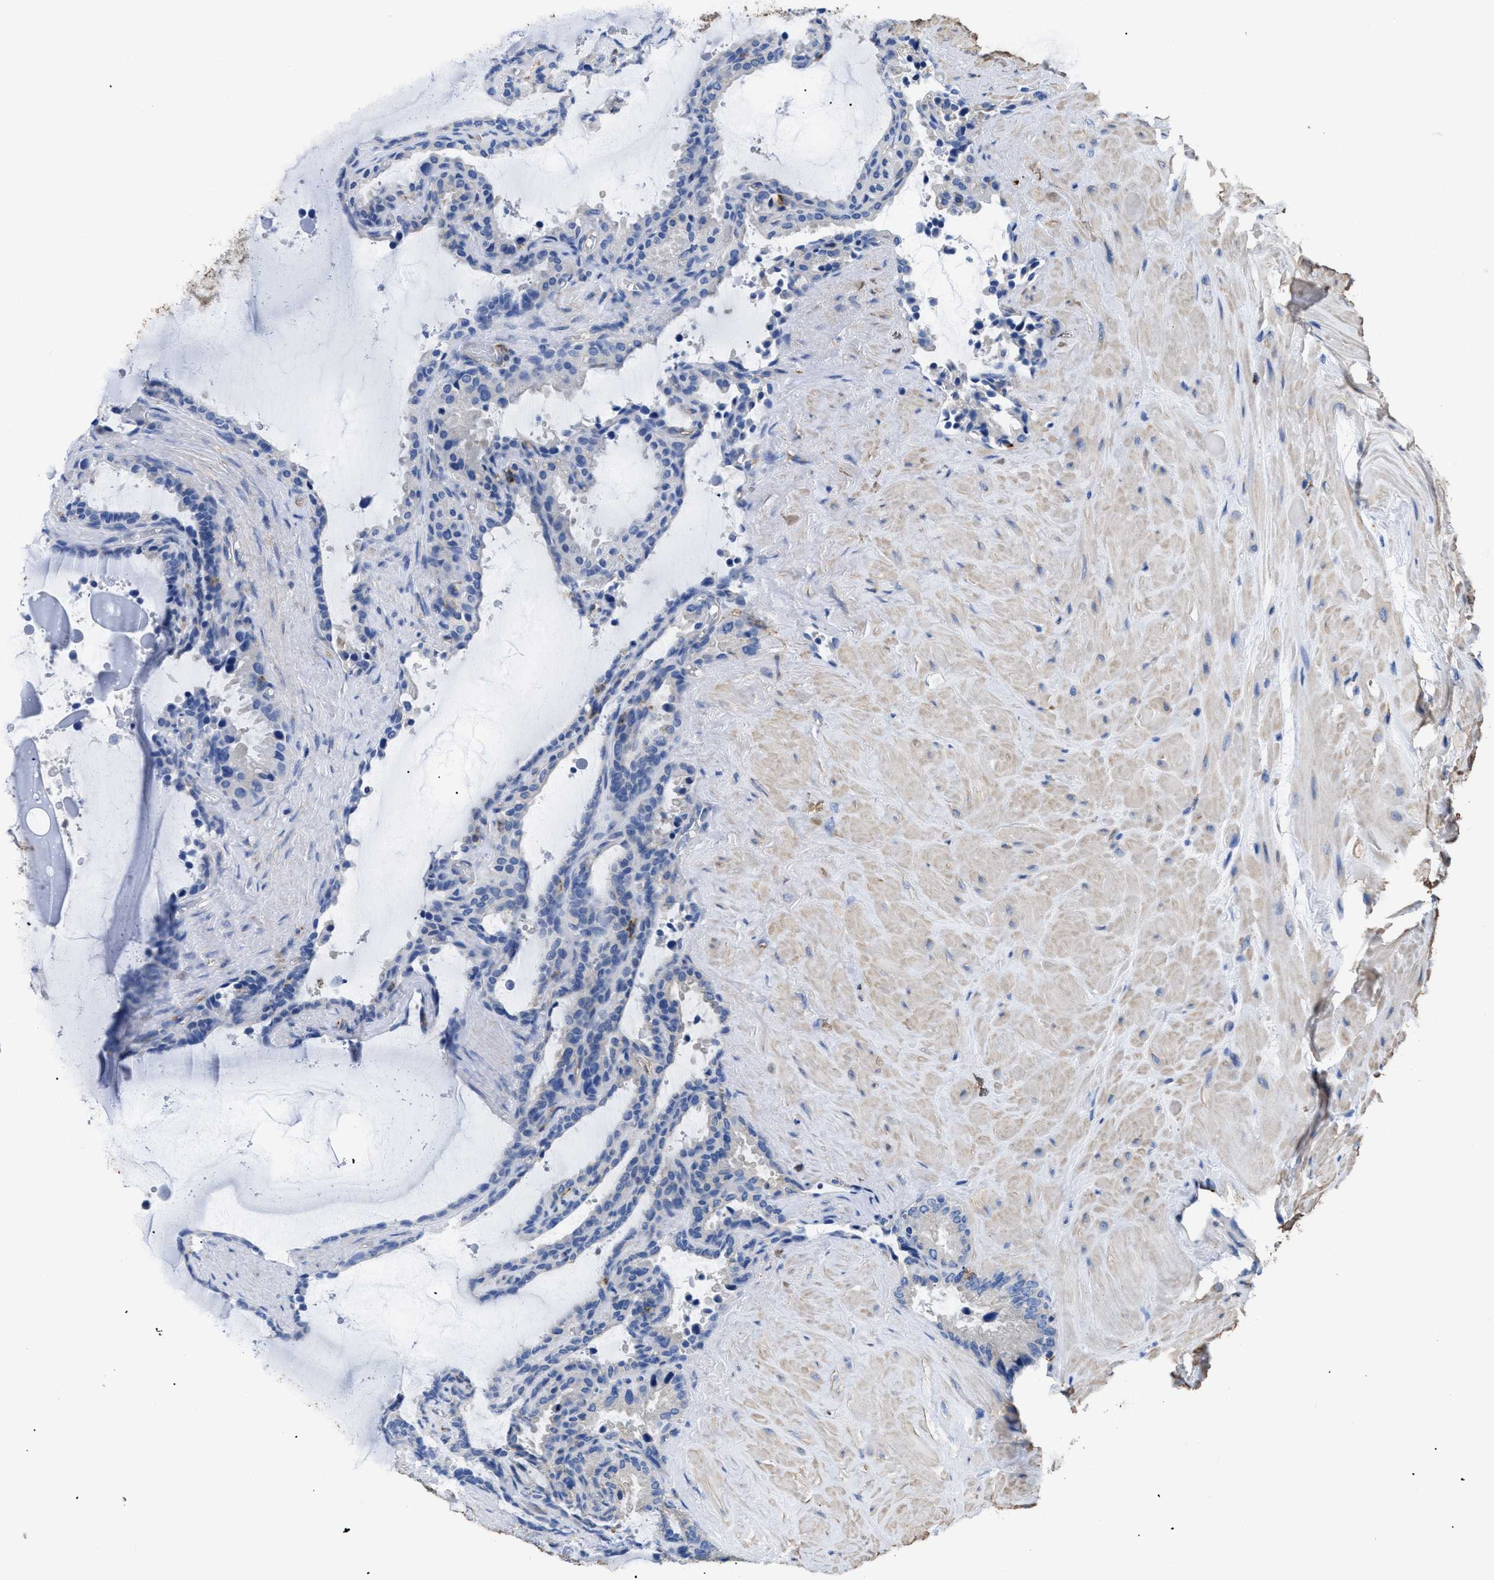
{"staining": {"intensity": "negative", "quantity": "none", "location": "none"}, "tissue": "seminal vesicle", "cell_type": "Glandular cells", "image_type": "normal", "snomed": [{"axis": "morphology", "description": "Normal tissue, NOS"}, {"axis": "topography", "description": "Seminal veicle"}], "caption": "Immunohistochemical staining of benign human seminal vesicle demonstrates no significant expression in glandular cells. (DAB (3,3'-diaminobenzidine) immunohistochemistry visualized using brightfield microscopy, high magnification).", "gene": "HLA", "patient": {"sex": "male", "age": 46}}